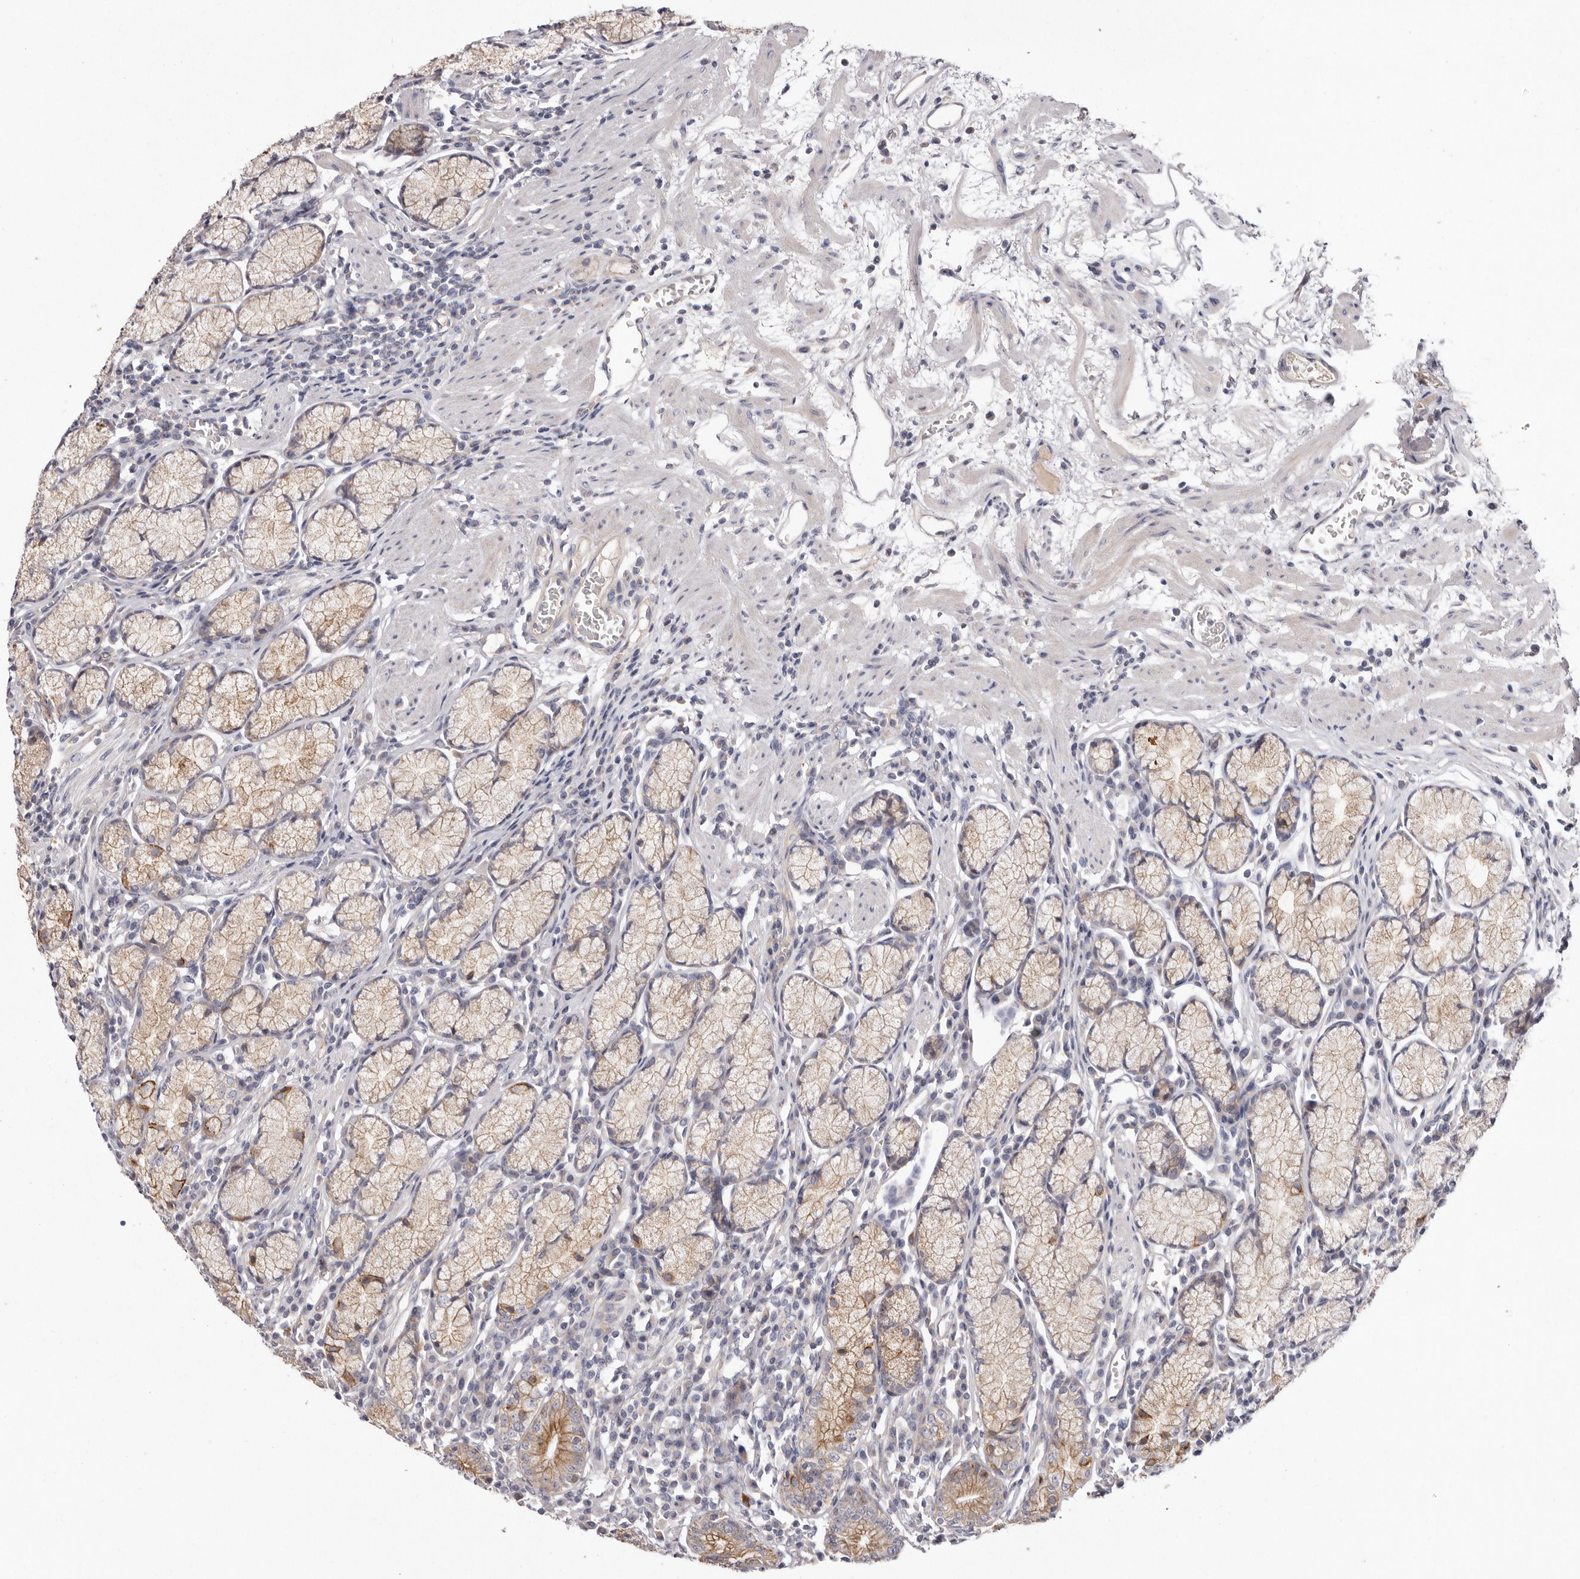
{"staining": {"intensity": "moderate", "quantity": ">75%", "location": "cytoplasmic/membranous"}, "tissue": "stomach", "cell_type": "Glandular cells", "image_type": "normal", "snomed": [{"axis": "morphology", "description": "Normal tissue, NOS"}, {"axis": "topography", "description": "Stomach"}], "caption": "Immunohistochemistry of unremarkable human stomach exhibits medium levels of moderate cytoplasmic/membranous expression in approximately >75% of glandular cells.", "gene": "STK16", "patient": {"sex": "male", "age": 55}}